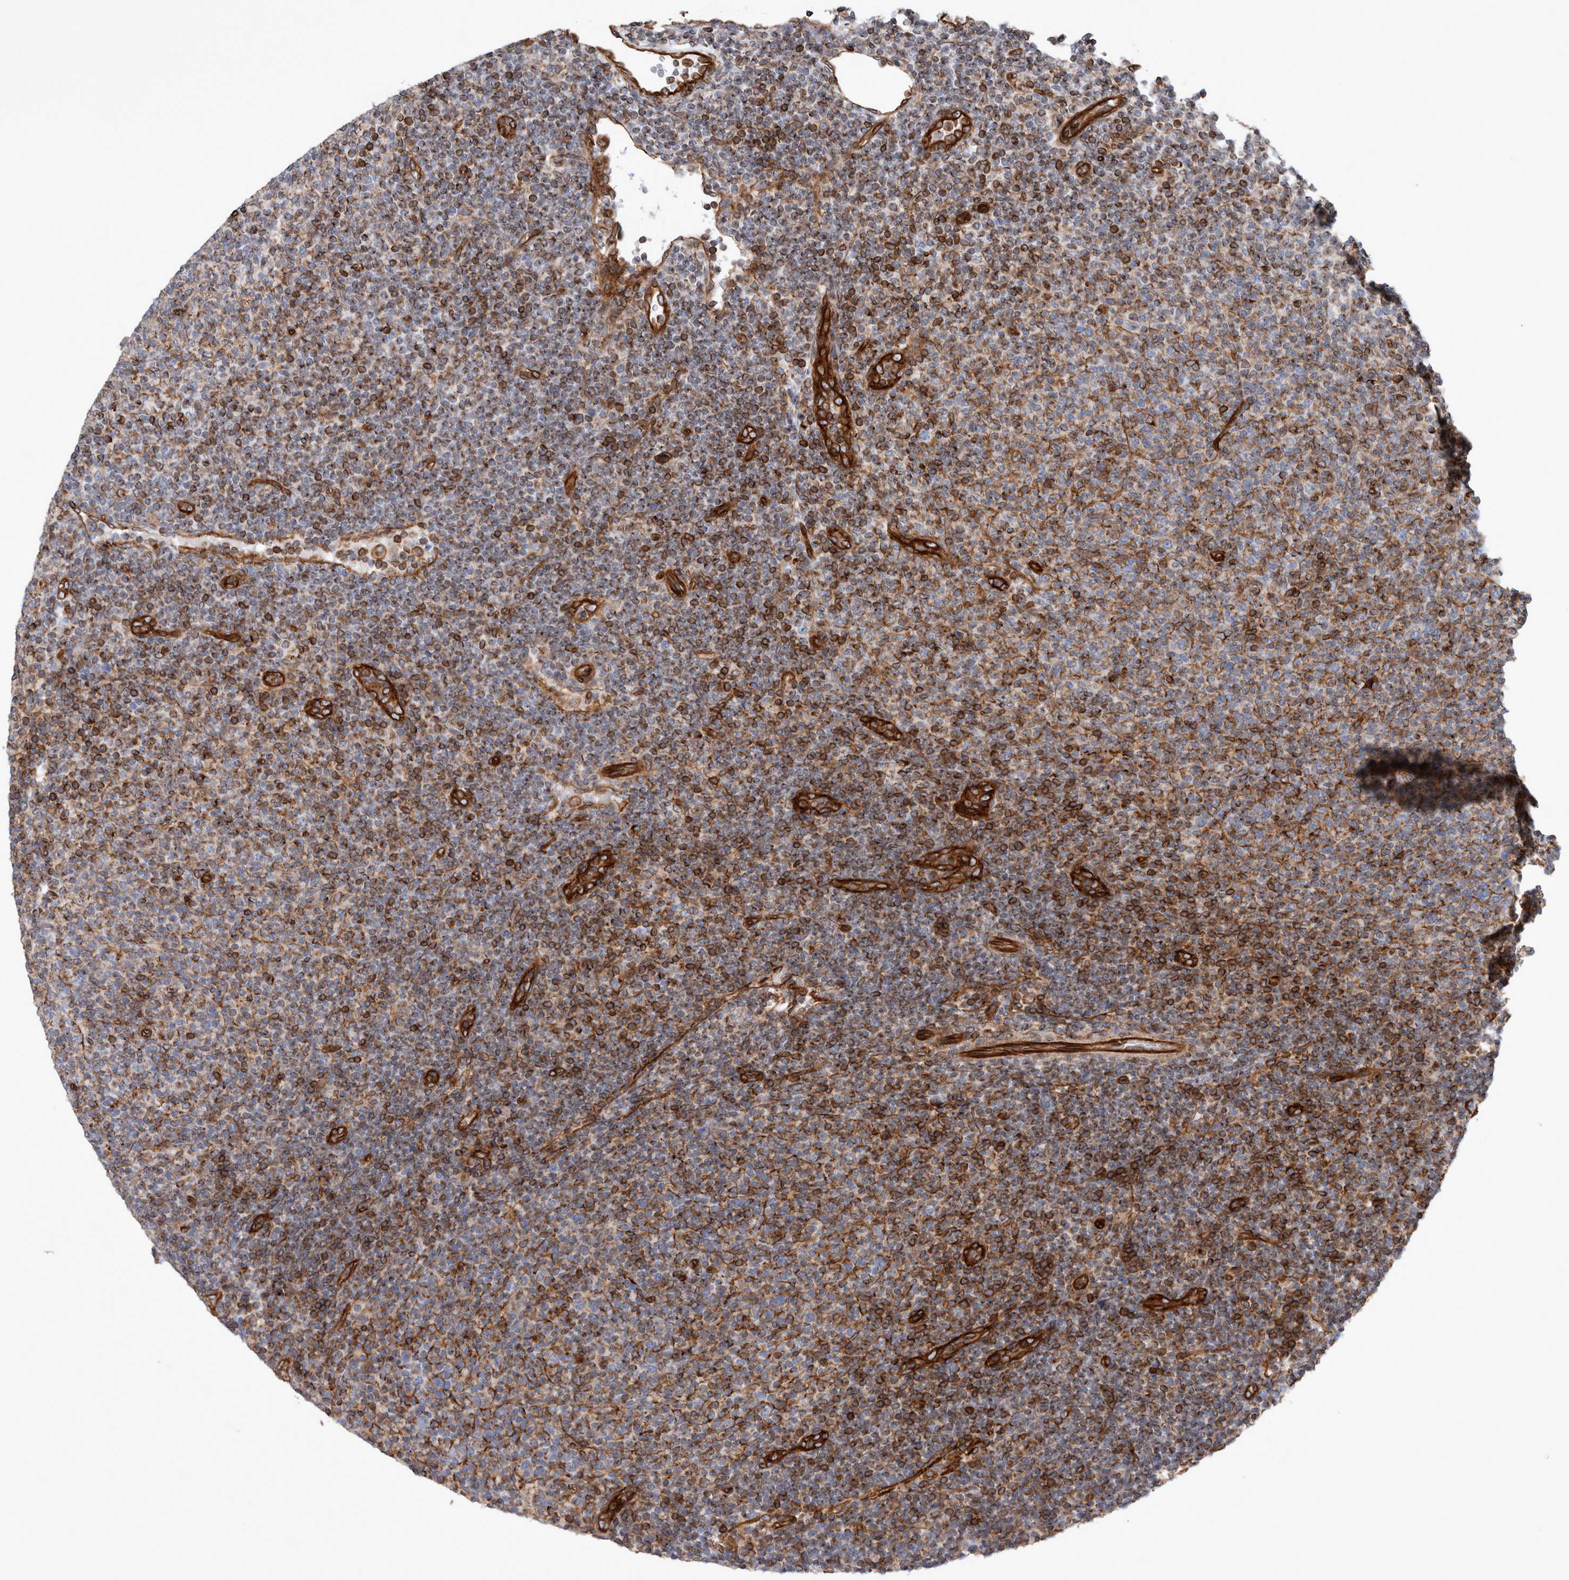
{"staining": {"intensity": "strong", "quantity": "<25%", "location": "cytoplasmic/membranous"}, "tissue": "lymphoma", "cell_type": "Tumor cells", "image_type": "cancer", "snomed": [{"axis": "morphology", "description": "Malignant lymphoma, non-Hodgkin's type, Low grade"}, {"axis": "topography", "description": "Lymph node"}], "caption": "IHC of low-grade malignant lymphoma, non-Hodgkin's type shows medium levels of strong cytoplasmic/membranous positivity in approximately <25% of tumor cells. The staining was performed using DAB (3,3'-diaminobenzidine), with brown indicating positive protein expression. Nuclei are stained blue with hematoxylin.", "gene": "PLEC", "patient": {"sex": "male", "age": 66}}